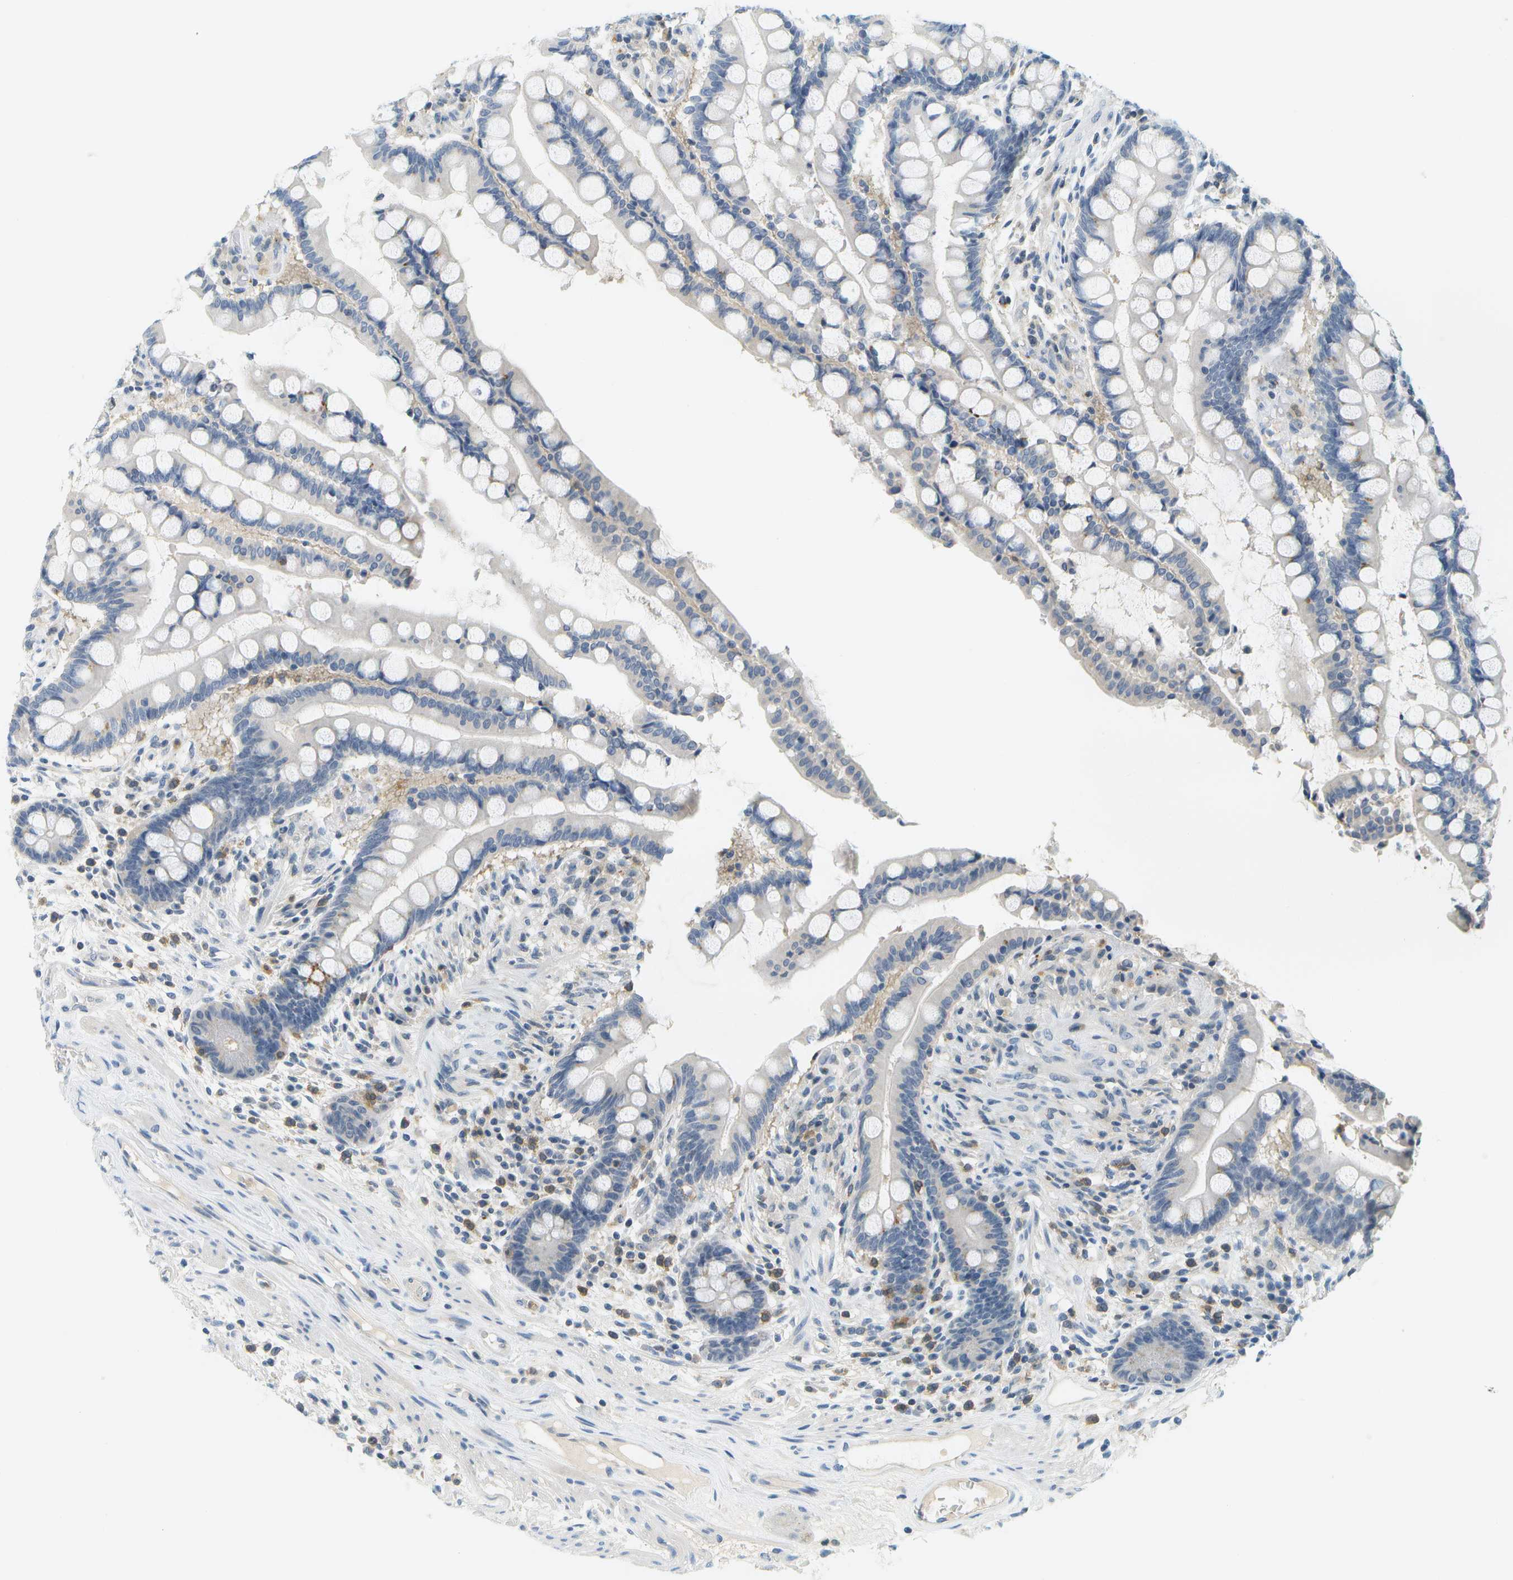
{"staining": {"intensity": "negative", "quantity": "none", "location": "none"}, "tissue": "colon", "cell_type": "Endothelial cells", "image_type": "normal", "snomed": [{"axis": "morphology", "description": "Normal tissue, NOS"}, {"axis": "topography", "description": "Colon"}], "caption": "Unremarkable colon was stained to show a protein in brown. There is no significant expression in endothelial cells. (Brightfield microscopy of DAB (3,3'-diaminobenzidine) immunohistochemistry (IHC) at high magnification).", "gene": "RASGRP2", "patient": {"sex": "male", "age": 73}}